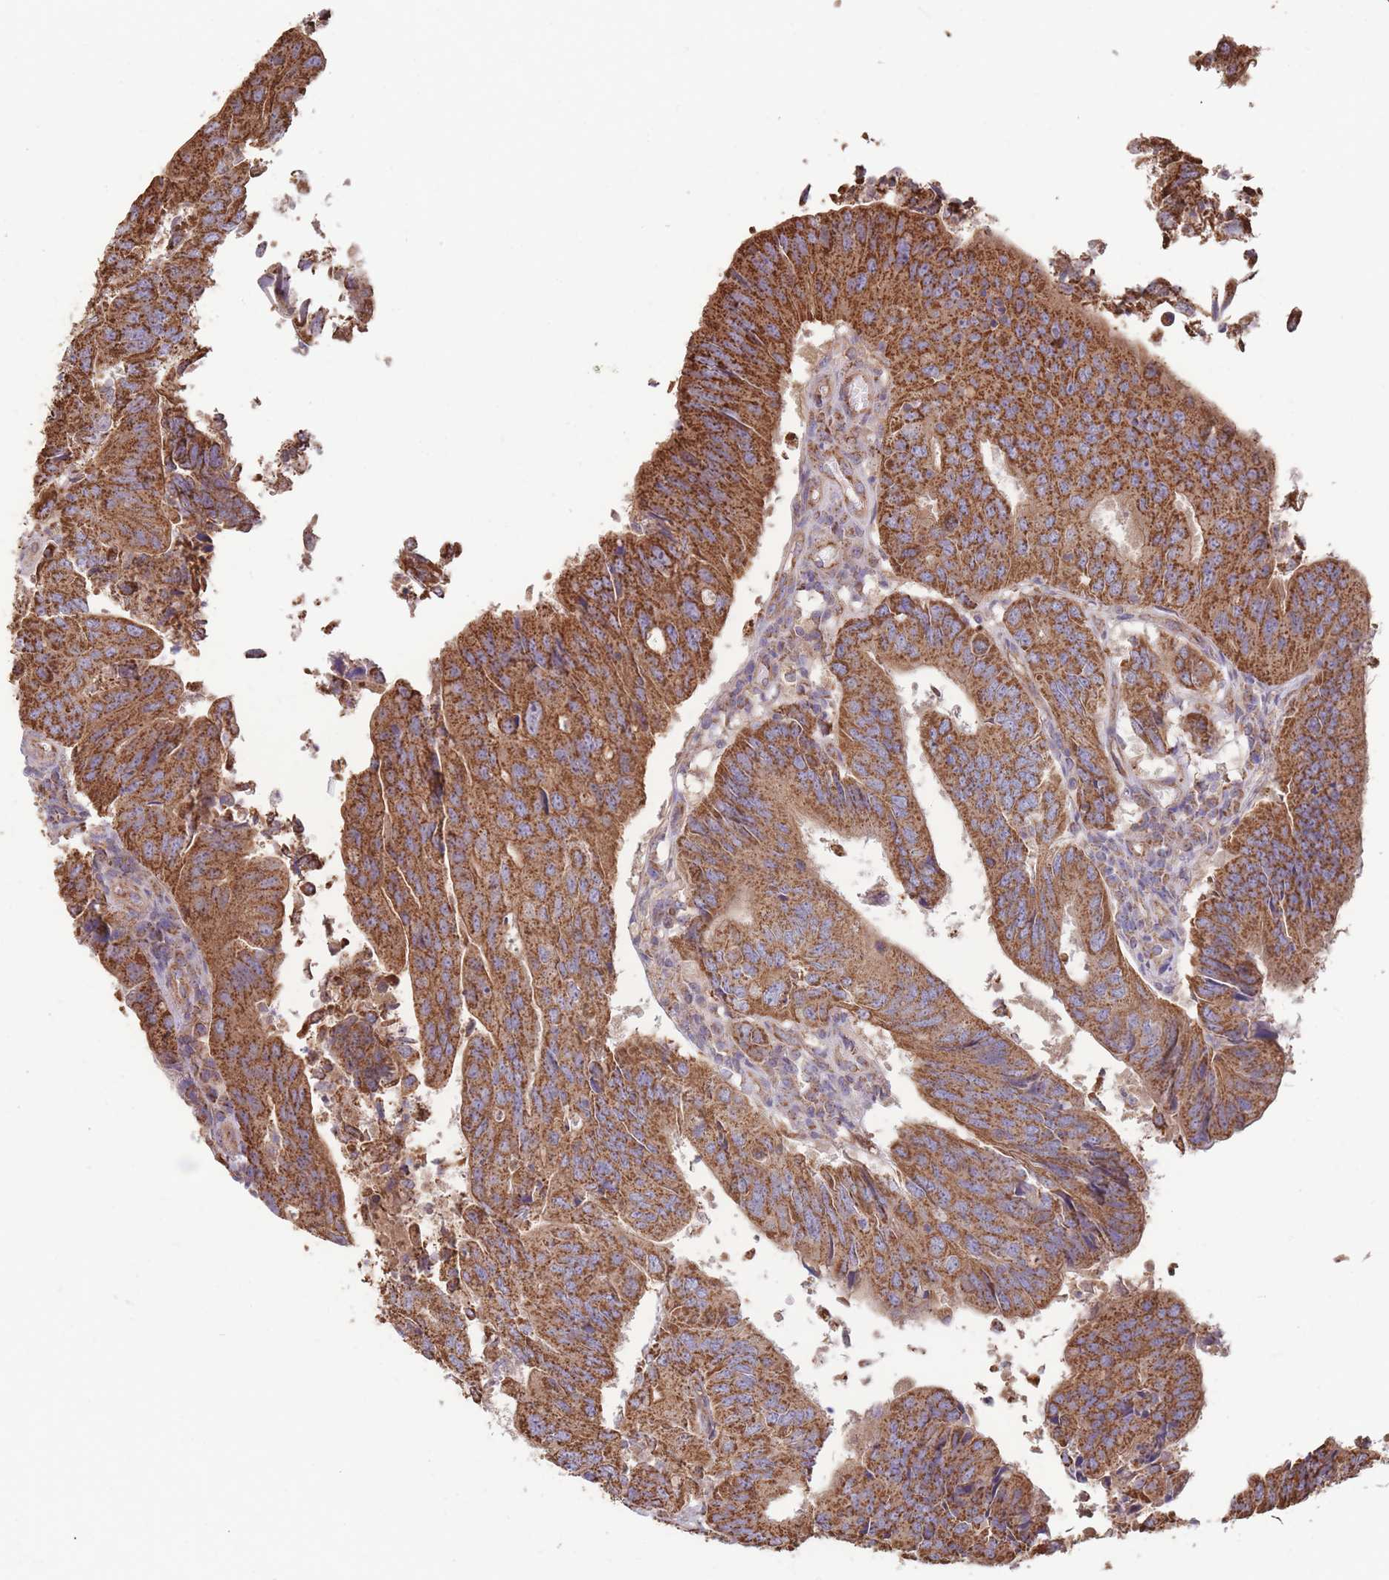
{"staining": {"intensity": "strong", "quantity": ">75%", "location": "cytoplasmic/membranous"}, "tissue": "colorectal cancer", "cell_type": "Tumor cells", "image_type": "cancer", "snomed": [{"axis": "morphology", "description": "Adenocarcinoma, NOS"}, {"axis": "topography", "description": "Colon"}], "caption": "Colorectal adenocarcinoma stained with immunohistochemistry (IHC) displays strong cytoplasmic/membranous positivity in approximately >75% of tumor cells. The protein of interest is stained brown, and the nuclei are stained in blue (DAB IHC with brightfield microscopy, high magnification).", "gene": "KIF16B", "patient": {"sex": "female", "age": 67}}